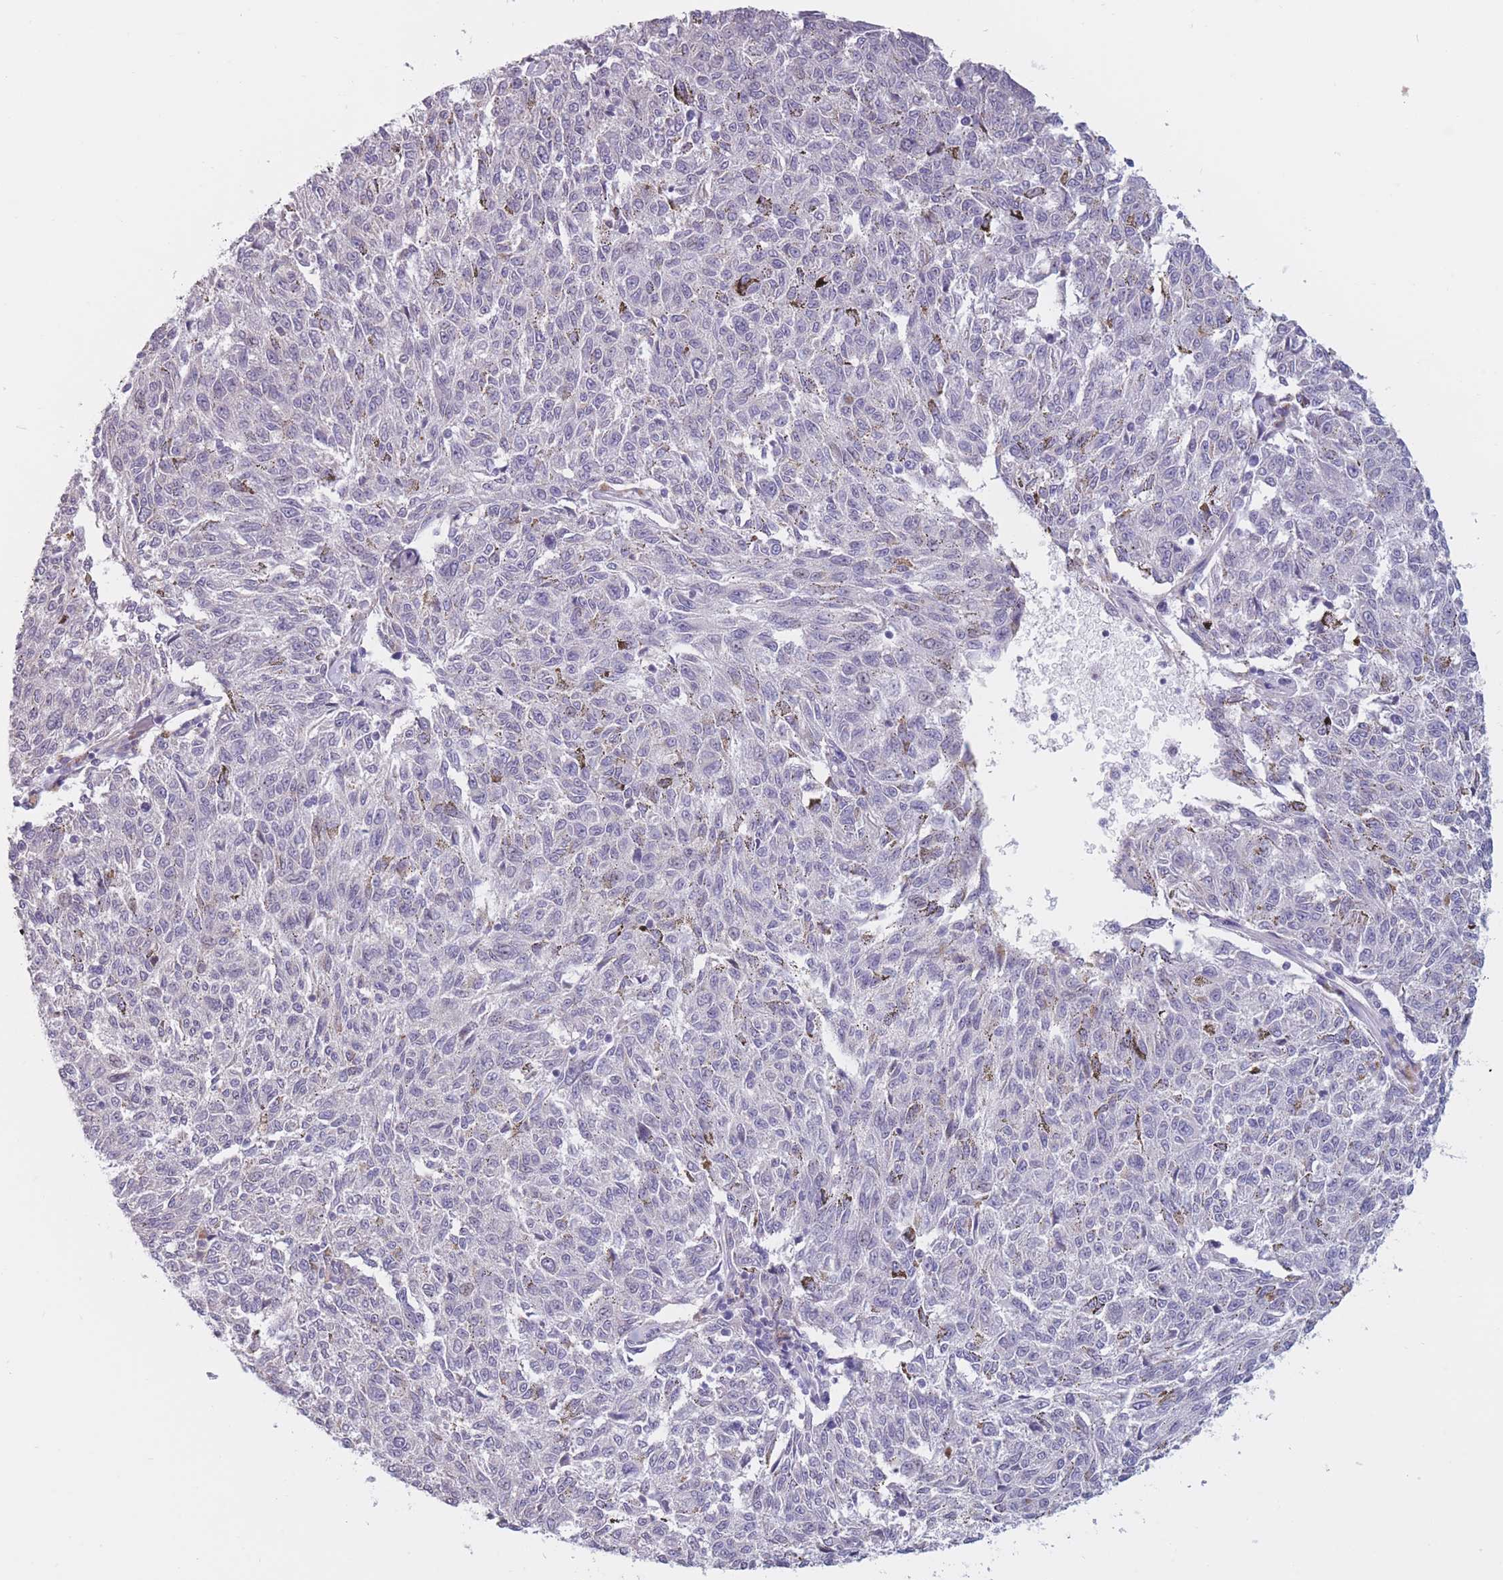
{"staining": {"intensity": "negative", "quantity": "none", "location": "none"}, "tissue": "melanoma", "cell_type": "Tumor cells", "image_type": "cancer", "snomed": [{"axis": "morphology", "description": "Malignant melanoma, NOS"}, {"axis": "topography", "description": "Skin"}], "caption": "Histopathology image shows no protein expression in tumor cells of malignant melanoma tissue.", "gene": "COL27A1", "patient": {"sex": "female", "age": 72}}